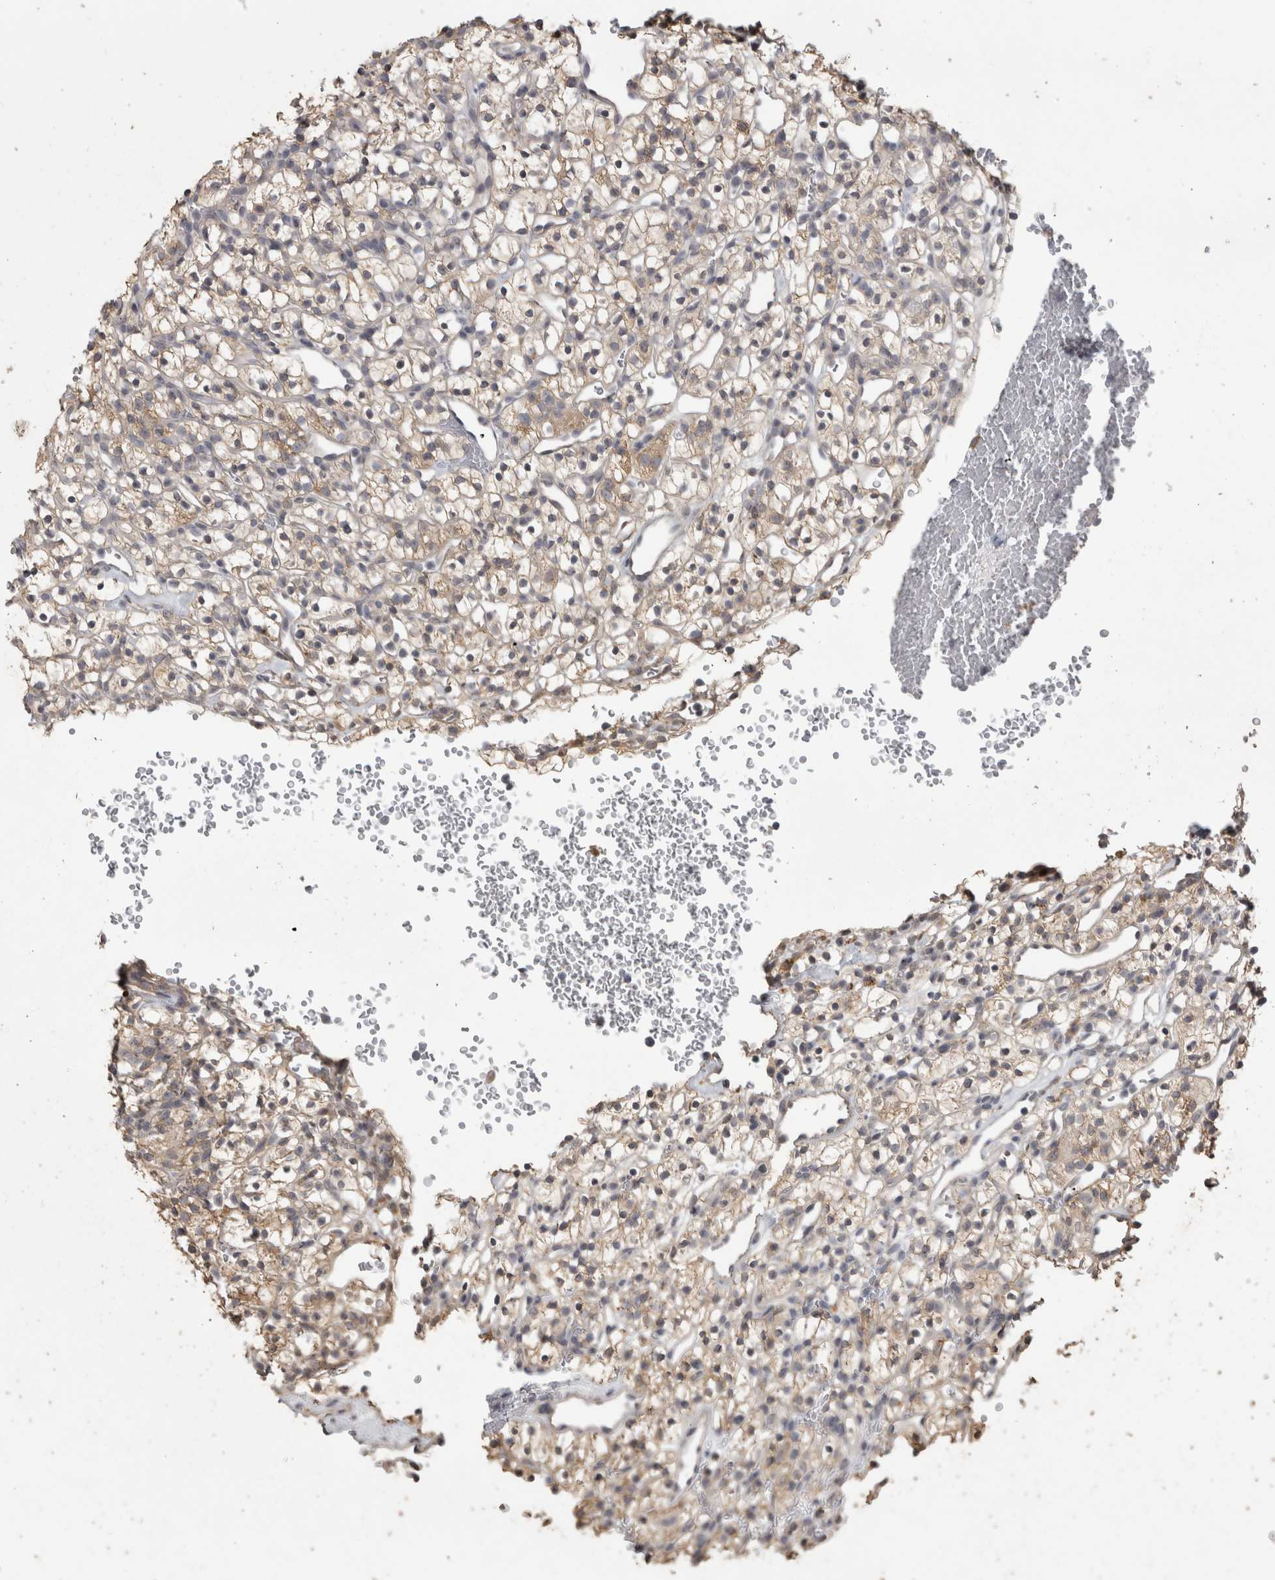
{"staining": {"intensity": "weak", "quantity": "25%-75%", "location": "cytoplasmic/membranous"}, "tissue": "renal cancer", "cell_type": "Tumor cells", "image_type": "cancer", "snomed": [{"axis": "morphology", "description": "Adenocarcinoma, NOS"}, {"axis": "topography", "description": "Kidney"}], "caption": "A brown stain labels weak cytoplasmic/membranous expression of a protein in adenocarcinoma (renal) tumor cells.", "gene": "RAB29", "patient": {"sex": "female", "age": 57}}